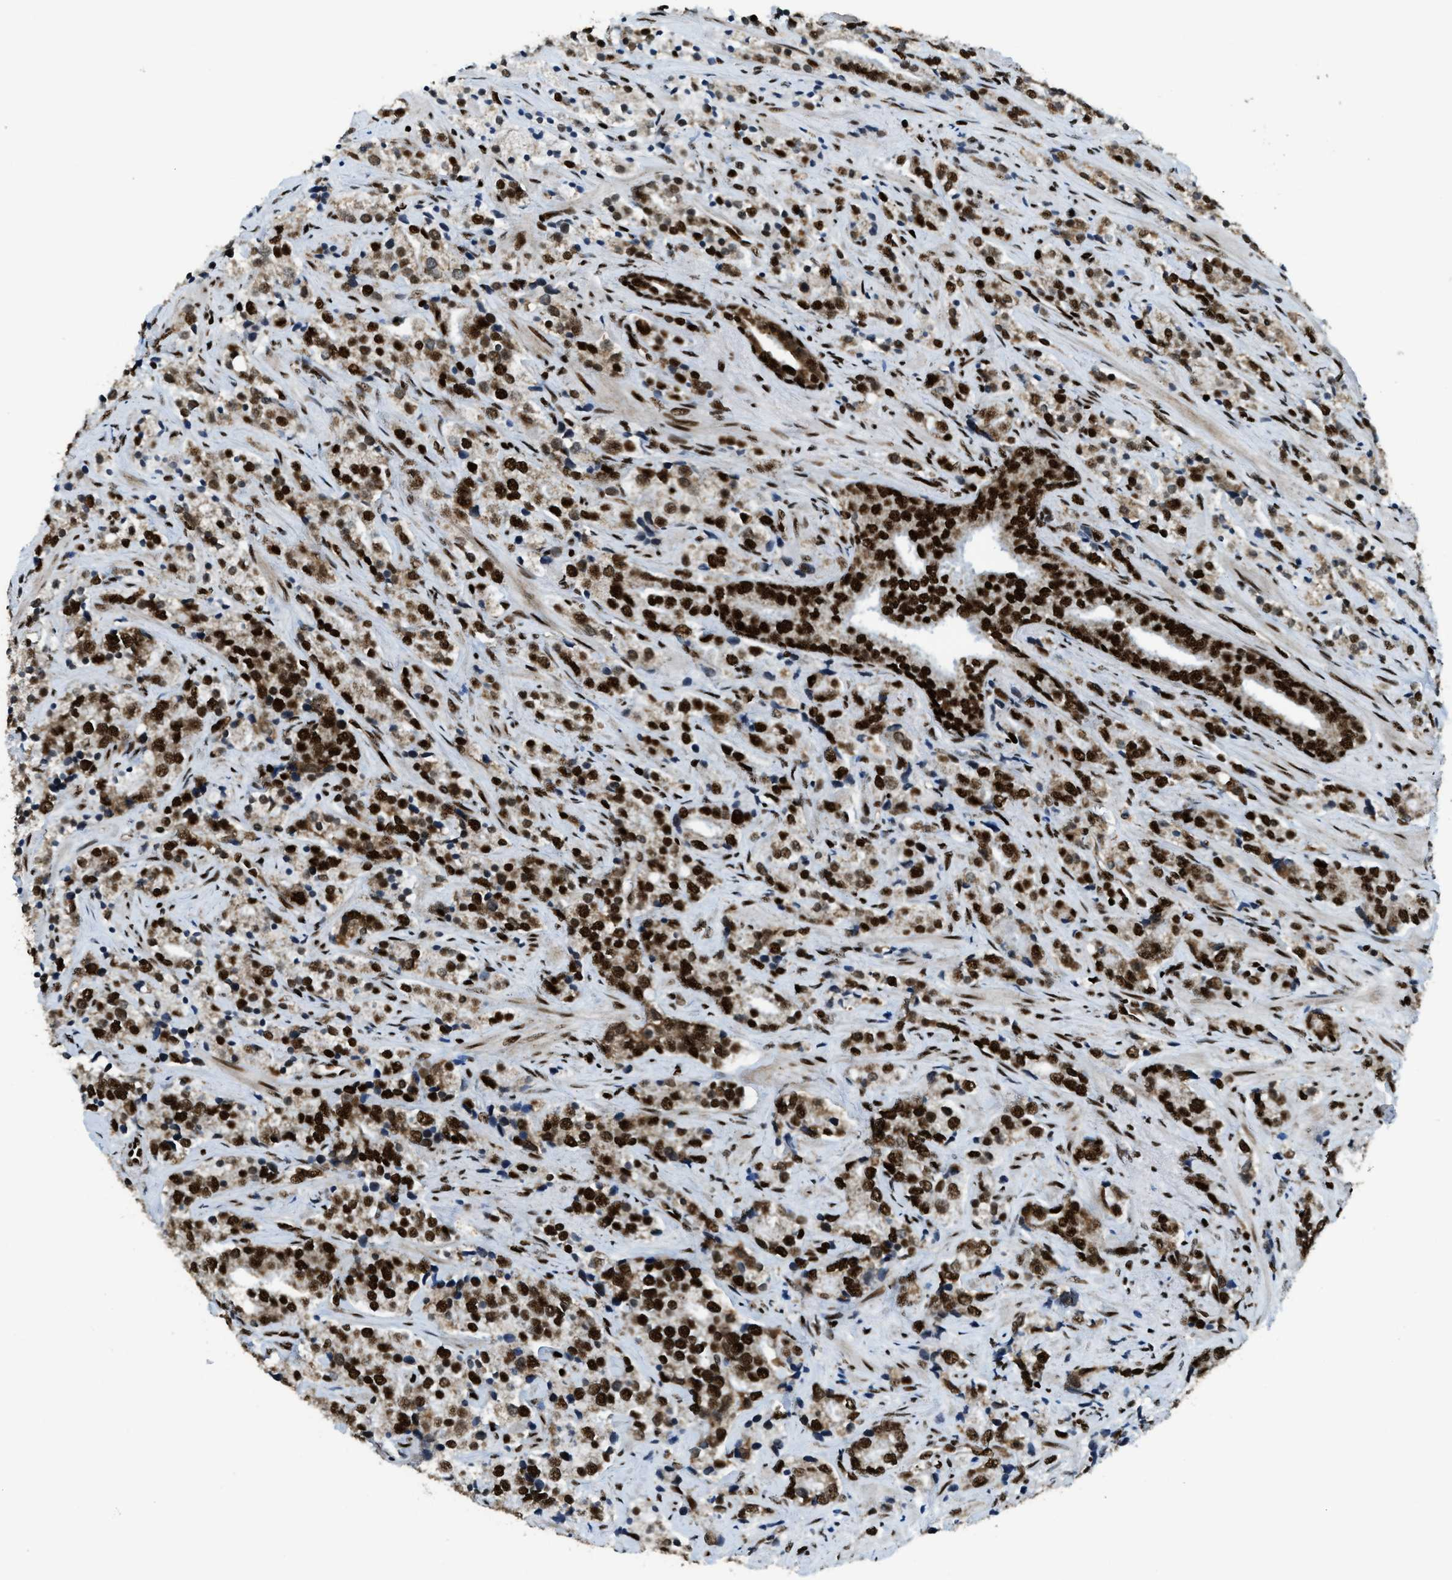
{"staining": {"intensity": "strong", "quantity": ">75%", "location": "nuclear"}, "tissue": "prostate cancer", "cell_type": "Tumor cells", "image_type": "cancer", "snomed": [{"axis": "morphology", "description": "Adenocarcinoma, High grade"}, {"axis": "topography", "description": "Prostate"}], "caption": "This histopathology image shows IHC staining of human prostate cancer, with high strong nuclear expression in approximately >75% of tumor cells.", "gene": "GABPB1", "patient": {"sex": "male", "age": 71}}